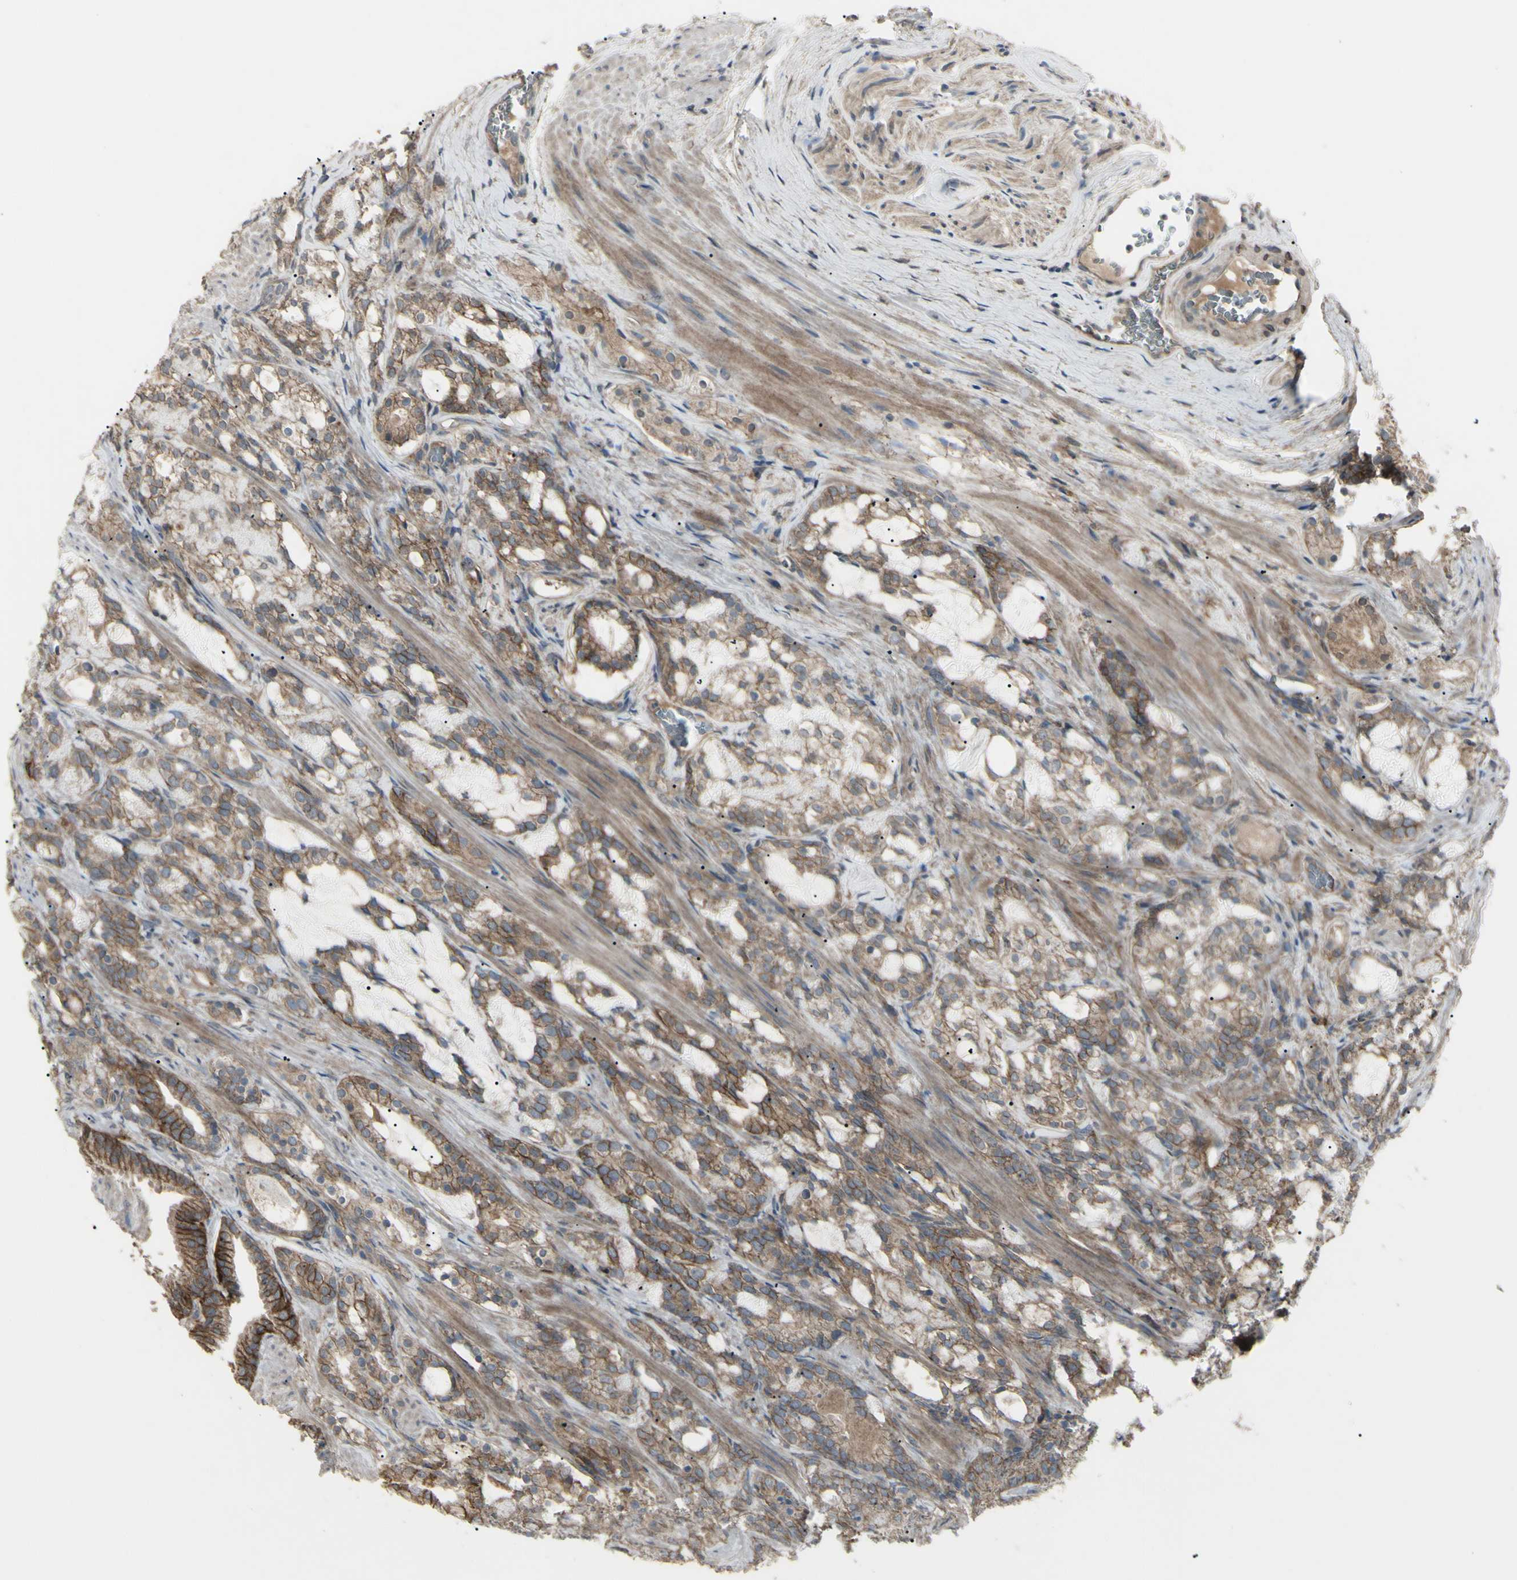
{"staining": {"intensity": "moderate", "quantity": "25%-75%", "location": "cytoplasmic/membranous"}, "tissue": "prostate cancer", "cell_type": "Tumor cells", "image_type": "cancer", "snomed": [{"axis": "morphology", "description": "Adenocarcinoma, Low grade"}, {"axis": "topography", "description": "Prostate"}], "caption": "The histopathology image demonstrates staining of prostate cancer, revealing moderate cytoplasmic/membranous protein staining (brown color) within tumor cells.", "gene": "CD276", "patient": {"sex": "male", "age": 59}}